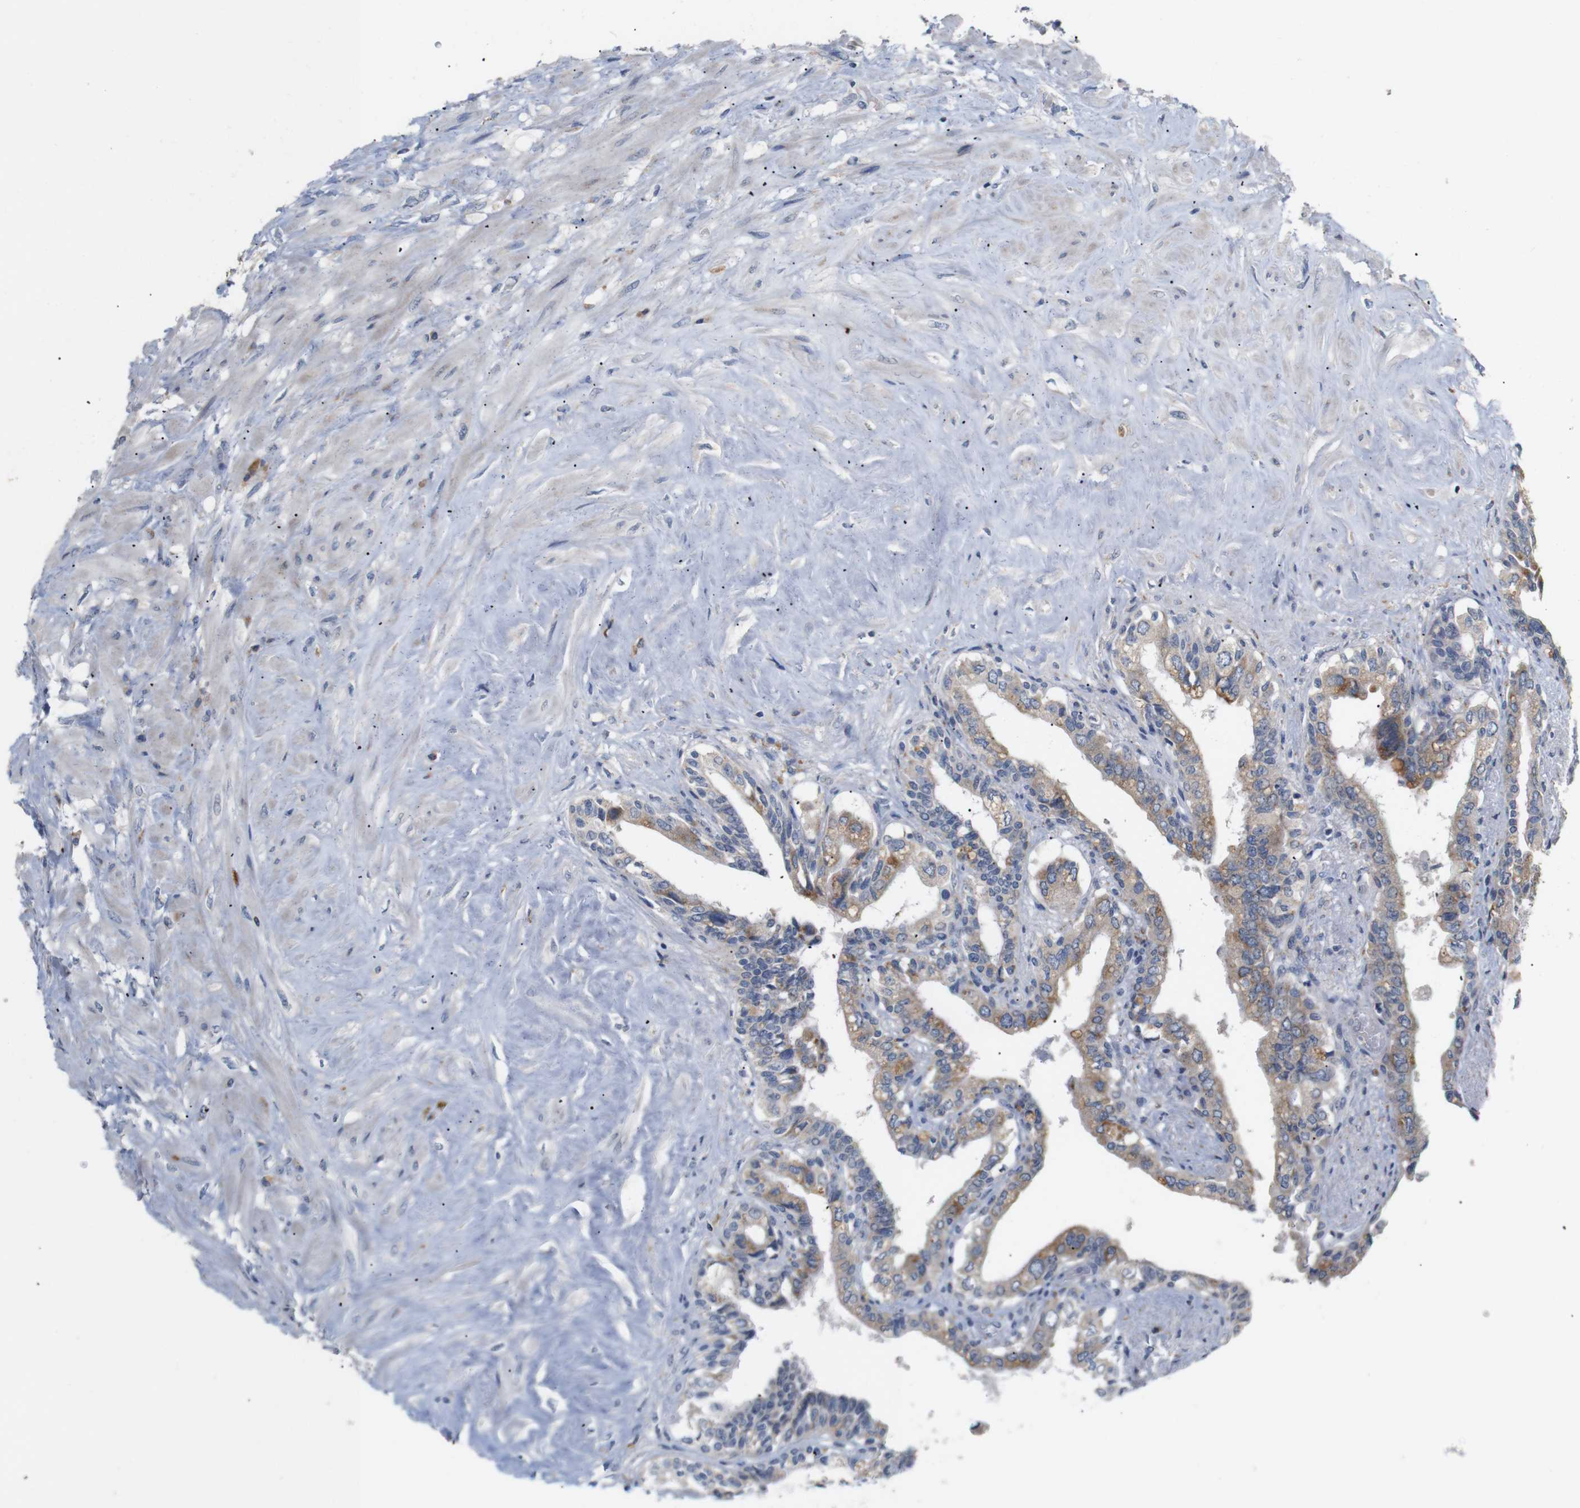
{"staining": {"intensity": "moderate", "quantity": ">75%", "location": "cytoplasmic/membranous"}, "tissue": "seminal vesicle", "cell_type": "Glandular cells", "image_type": "normal", "snomed": [{"axis": "morphology", "description": "Normal tissue, NOS"}, {"axis": "topography", "description": "Seminal veicle"}], "caption": "DAB immunohistochemical staining of normal human seminal vesicle exhibits moderate cytoplasmic/membranous protein staining in about >75% of glandular cells.", "gene": "TRIM5", "patient": {"sex": "male", "age": 63}}